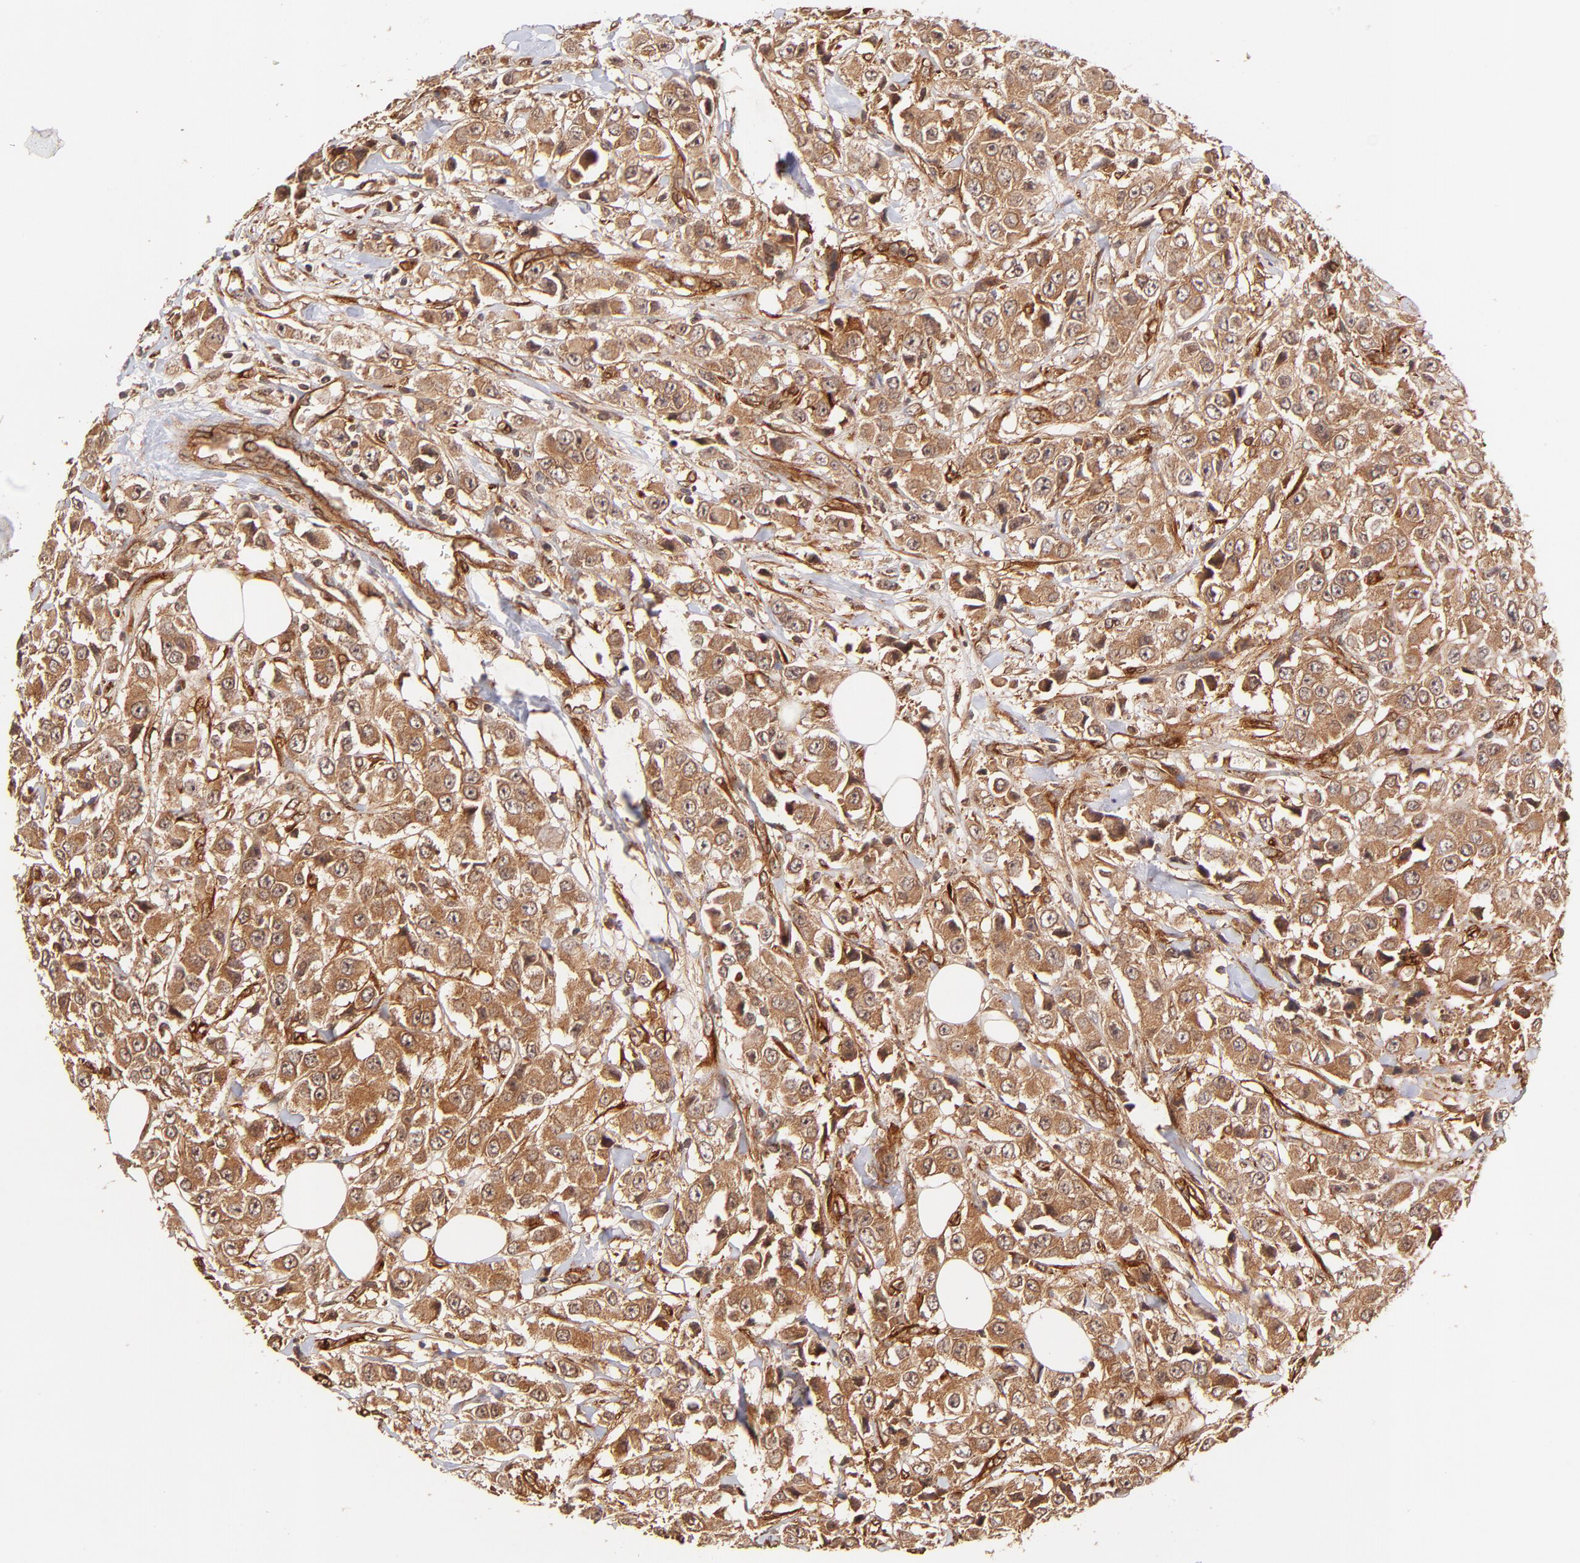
{"staining": {"intensity": "strong", "quantity": ">75%", "location": "cytoplasmic/membranous"}, "tissue": "breast cancer", "cell_type": "Tumor cells", "image_type": "cancer", "snomed": [{"axis": "morphology", "description": "Duct carcinoma"}, {"axis": "topography", "description": "Breast"}], "caption": "Brown immunohistochemical staining in breast cancer shows strong cytoplasmic/membranous staining in about >75% of tumor cells.", "gene": "ITGB1", "patient": {"sex": "female", "age": 58}}